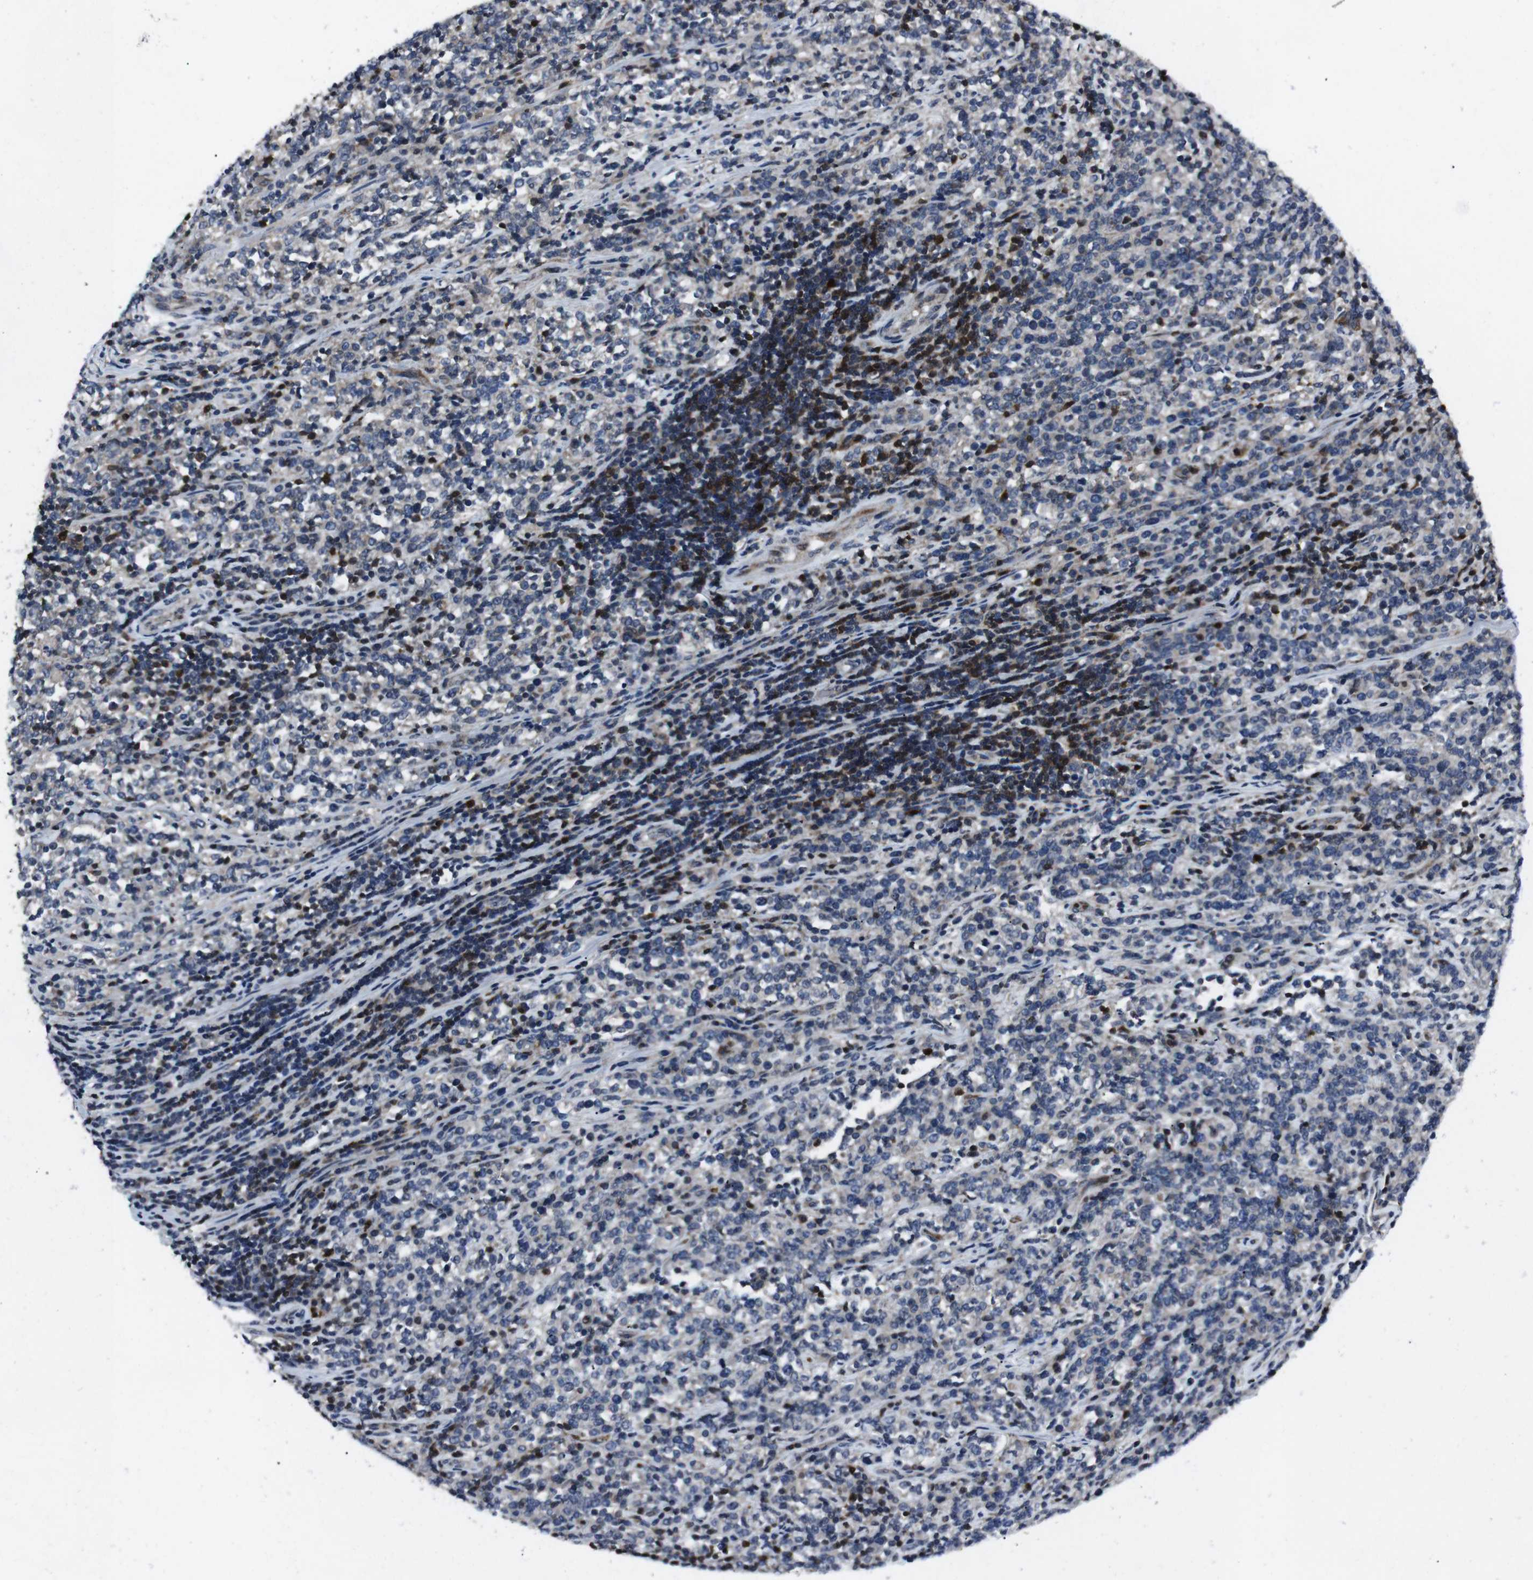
{"staining": {"intensity": "negative", "quantity": "none", "location": "none"}, "tissue": "lymphoma", "cell_type": "Tumor cells", "image_type": "cancer", "snomed": [{"axis": "morphology", "description": "Malignant lymphoma, non-Hodgkin's type, High grade"}, {"axis": "topography", "description": "Soft tissue"}], "caption": "The micrograph shows no significant positivity in tumor cells of lymphoma. The staining is performed using DAB brown chromogen with nuclei counter-stained in using hematoxylin.", "gene": "STAT4", "patient": {"sex": "male", "age": 18}}